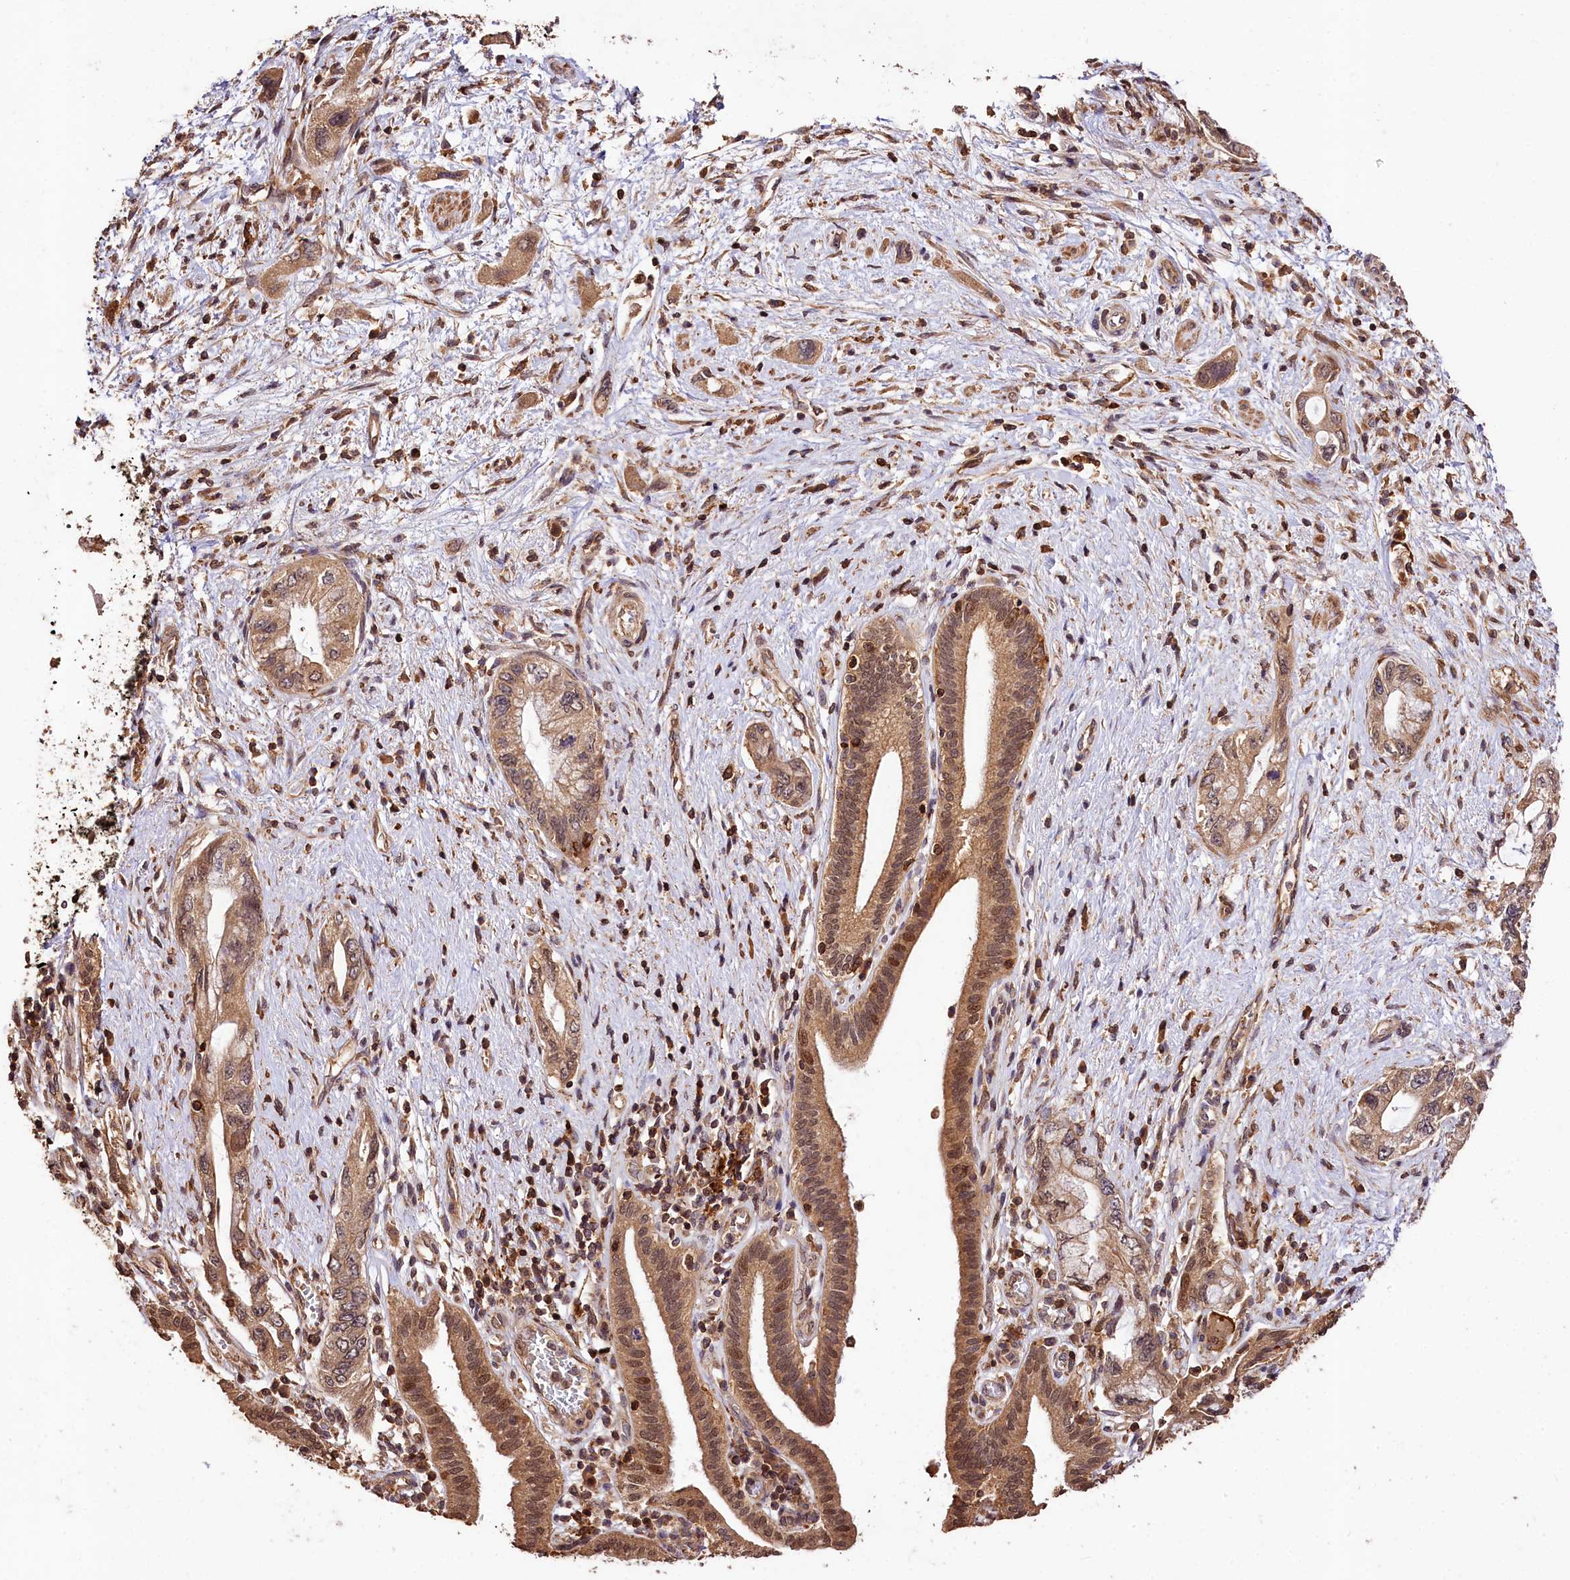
{"staining": {"intensity": "moderate", "quantity": ">75%", "location": "cytoplasmic/membranous,nuclear"}, "tissue": "pancreatic cancer", "cell_type": "Tumor cells", "image_type": "cancer", "snomed": [{"axis": "morphology", "description": "Adenocarcinoma, NOS"}, {"axis": "topography", "description": "Pancreas"}], "caption": "Pancreatic adenocarcinoma was stained to show a protein in brown. There is medium levels of moderate cytoplasmic/membranous and nuclear positivity in approximately >75% of tumor cells.", "gene": "KPTN", "patient": {"sex": "female", "age": 73}}